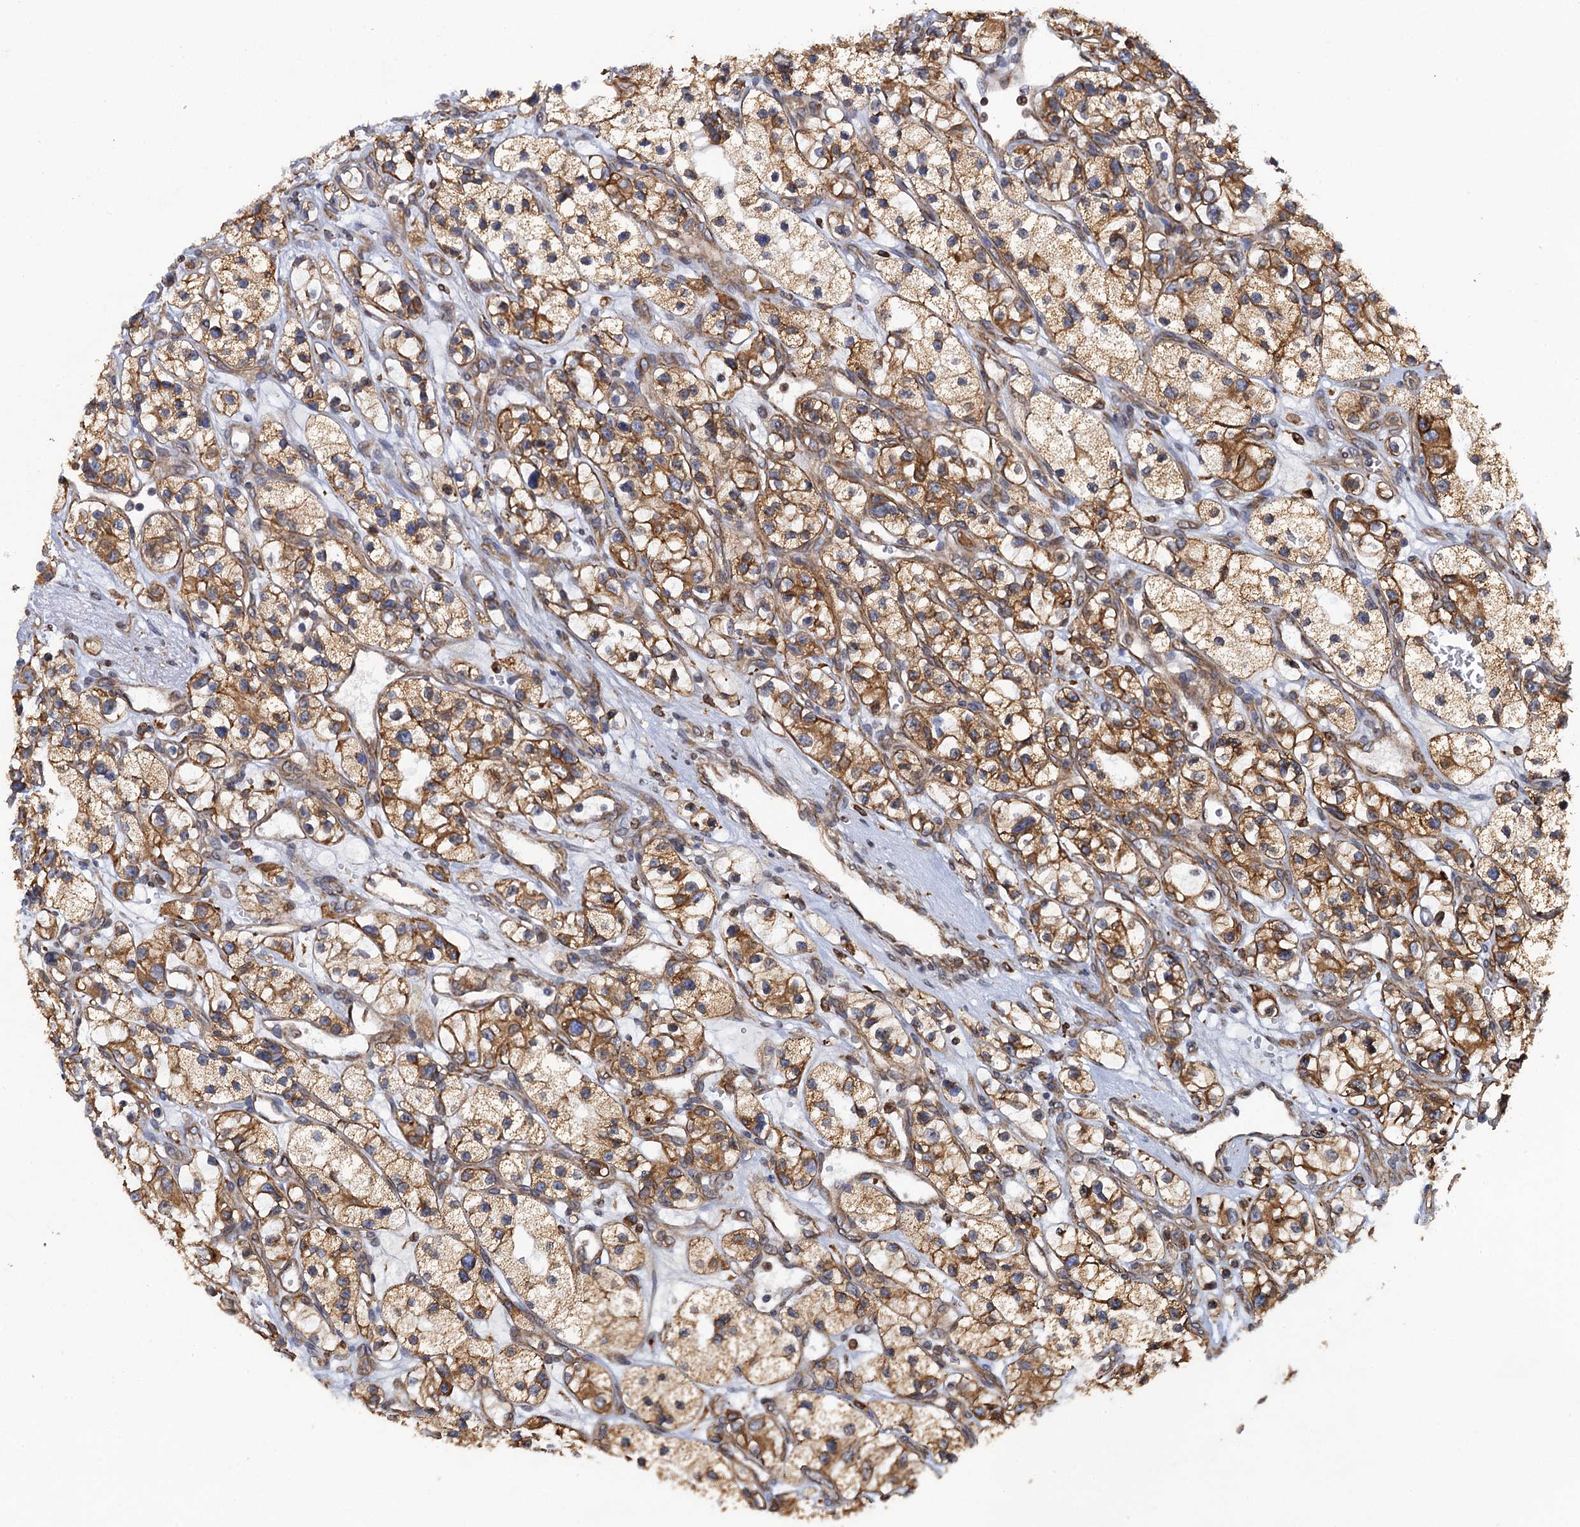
{"staining": {"intensity": "moderate", "quantity": ">75%", "location": "cytoplasmic/membranous"}, "tissue": "renal cancer", "cell_type": "Tumor cells", "image_type": "cancer", "snomed": [{"axis": "morphology", "description": "Adenocarcinoma, NOS"}, {"axis": "topography", "description": "Kidney"}], "caption": "Immunohistochemistry (IHC) (DAB) staining of human renal cancer (adenocarcinoma) demonstrates moderate cytoplasmic/membranous protein staining in approximately >75% of tumor cells.", "gene": "ARMC5", "patient": {"sex": "female", "age": 57}}